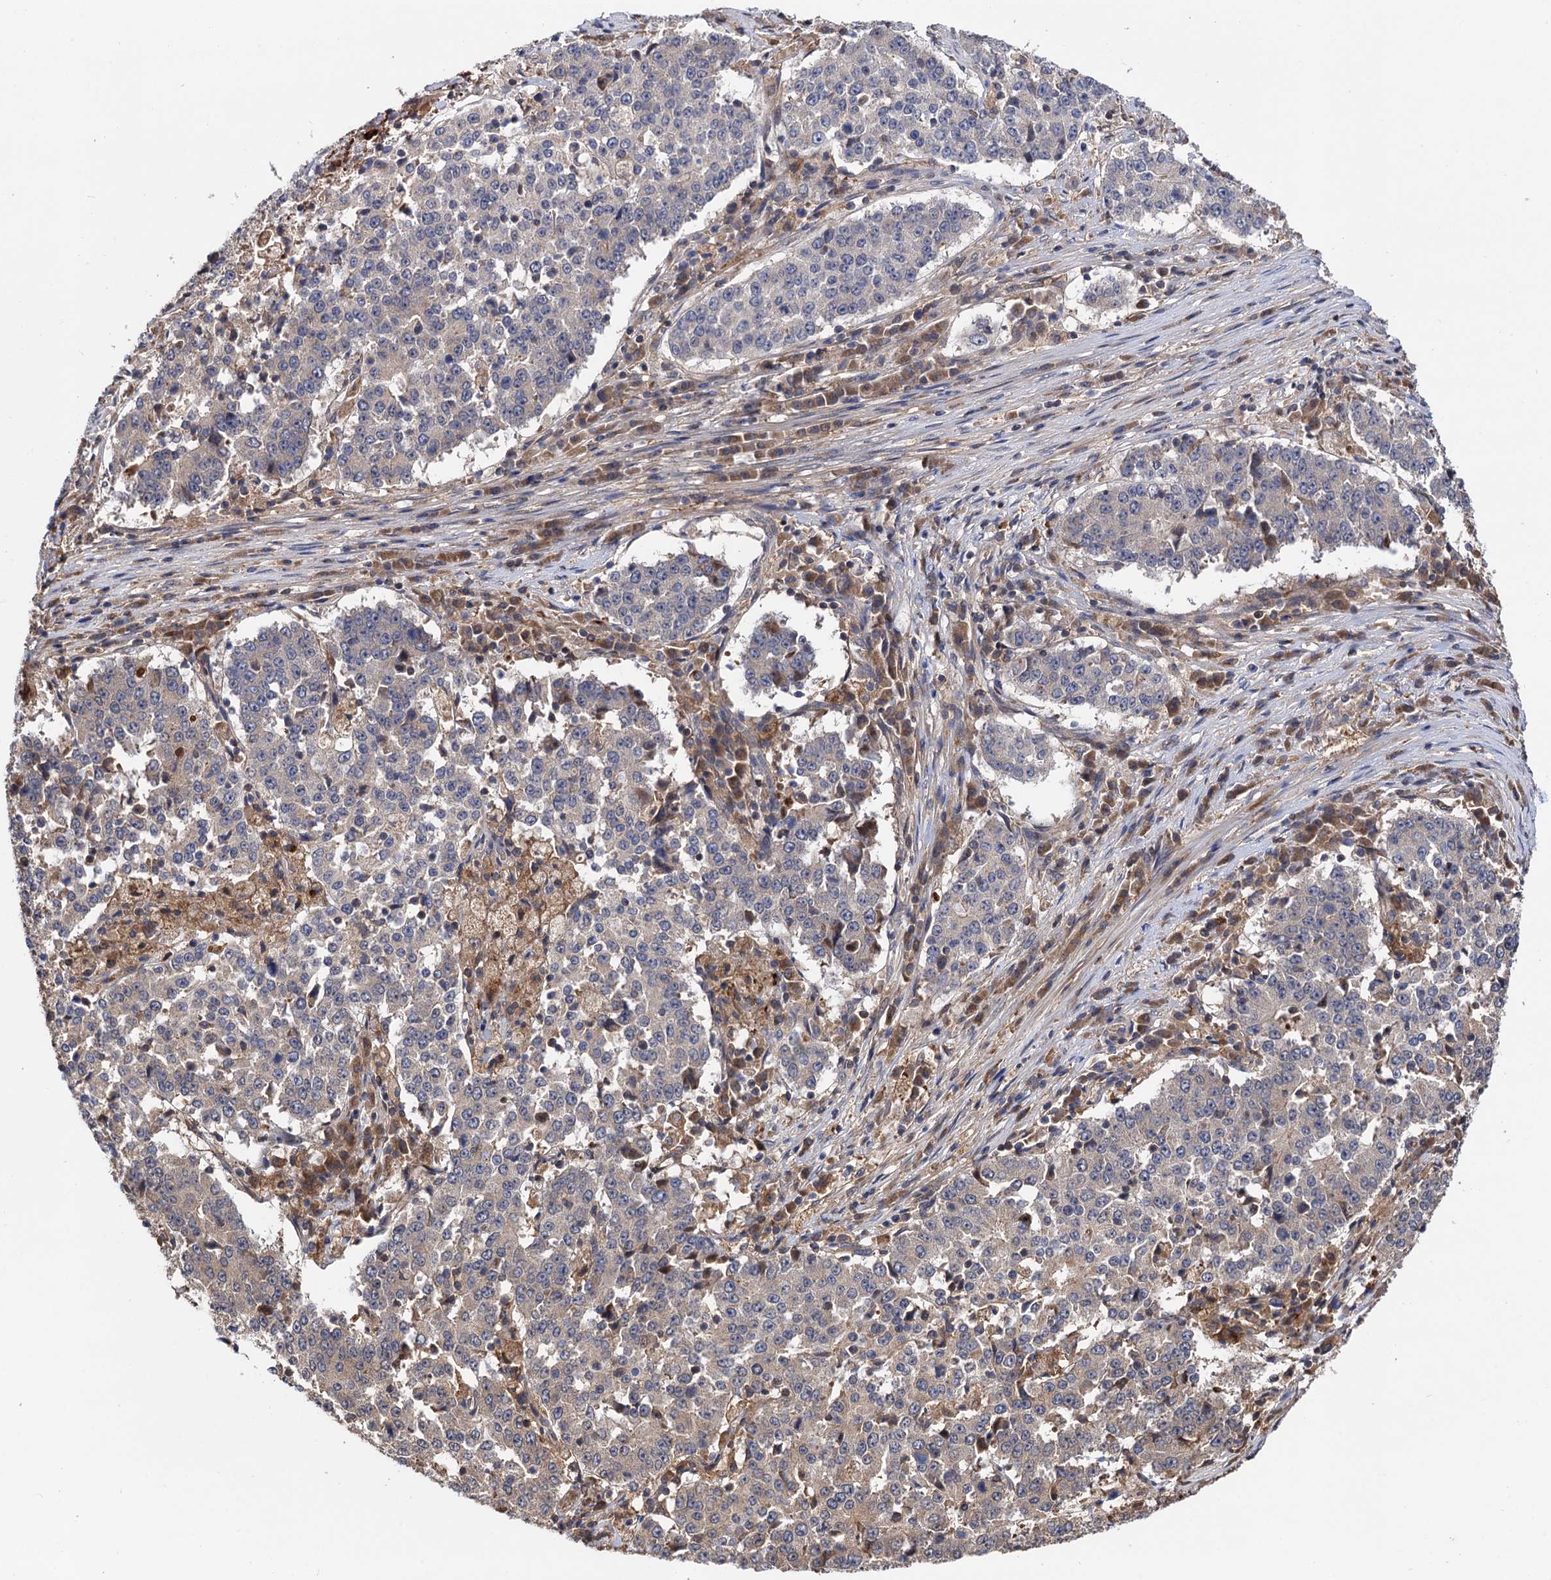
{"staining": {"intensity": "negative", "quantity": "none", "location": "none"}, "tissue": "stomach cancer", "cell_type": "Tumor cells", "image_type": "cancer", "snomed": [{"axis": "morphology", "description": "Adenocarcinoma, NOS"}, {"axis": "topography", "description": "Stomach"}], "caption": "Protein analysis of stomach adenocarcinoma shows no significant staining in tumor cells.", "gene": "SELENOP", "patient": {"sex": "male", "age": 59}}